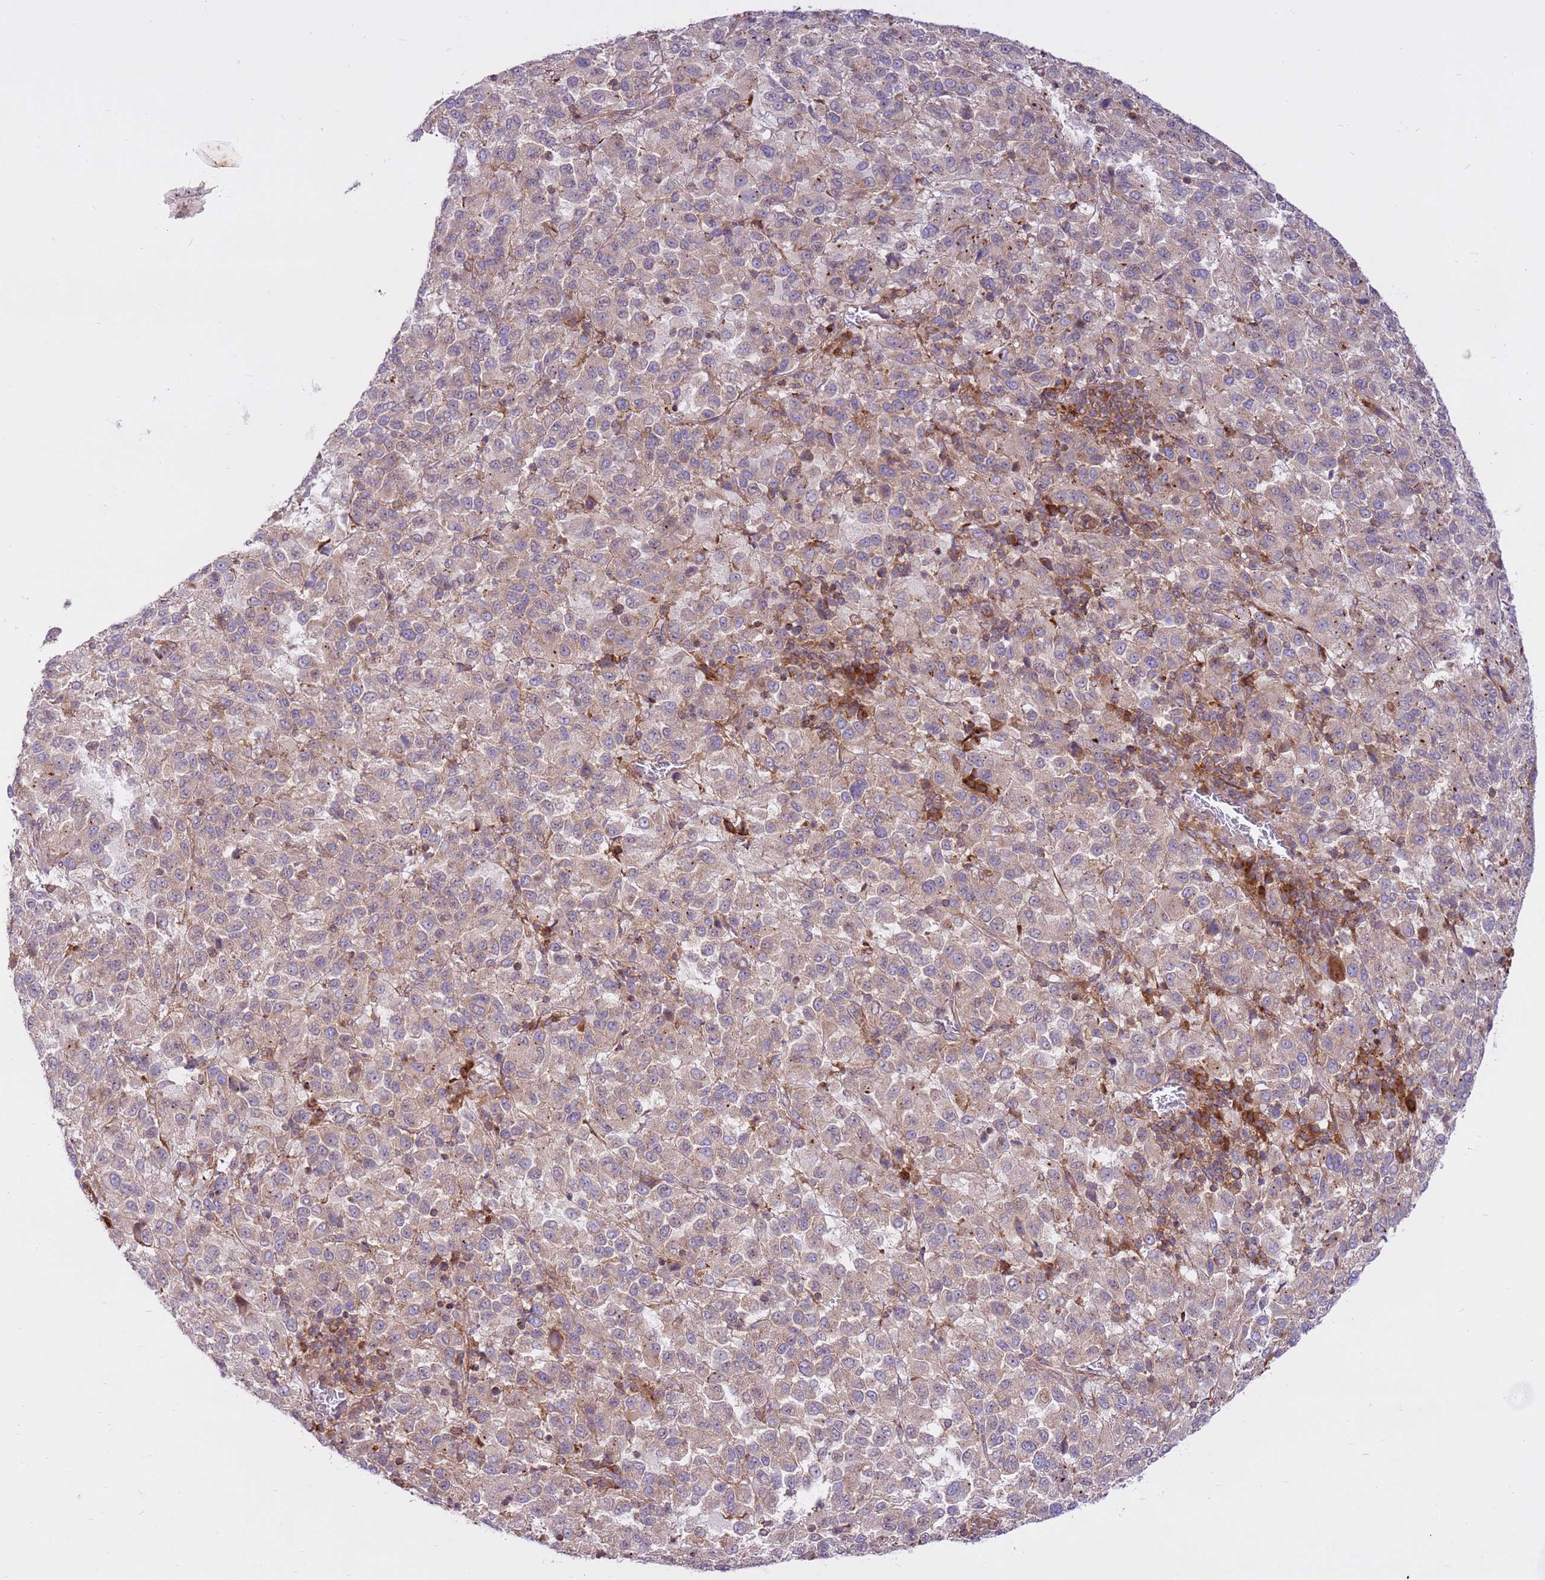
{"staining": {"intensity": "weak", "quantity": "25%-75%", "location": "cytoplasmic/membranous"}, "tissue": "melanoma", "cell_type": "Tumor cells", "image_type": "cancer", "snomed": [{"axis": "morphology", "description": "Malignant melanoma, Metastatic site"}, {"axis": "topography", "description": "Lung"}], "caption": "A photomicrograph of melanoma stained for a protein reveals weak cytoplasmic/membranous brown staining in tumor cells. Nuclei are stained in blue.", "gene": "DDX19B", "patient": {"sex": "male", "age": 64}}